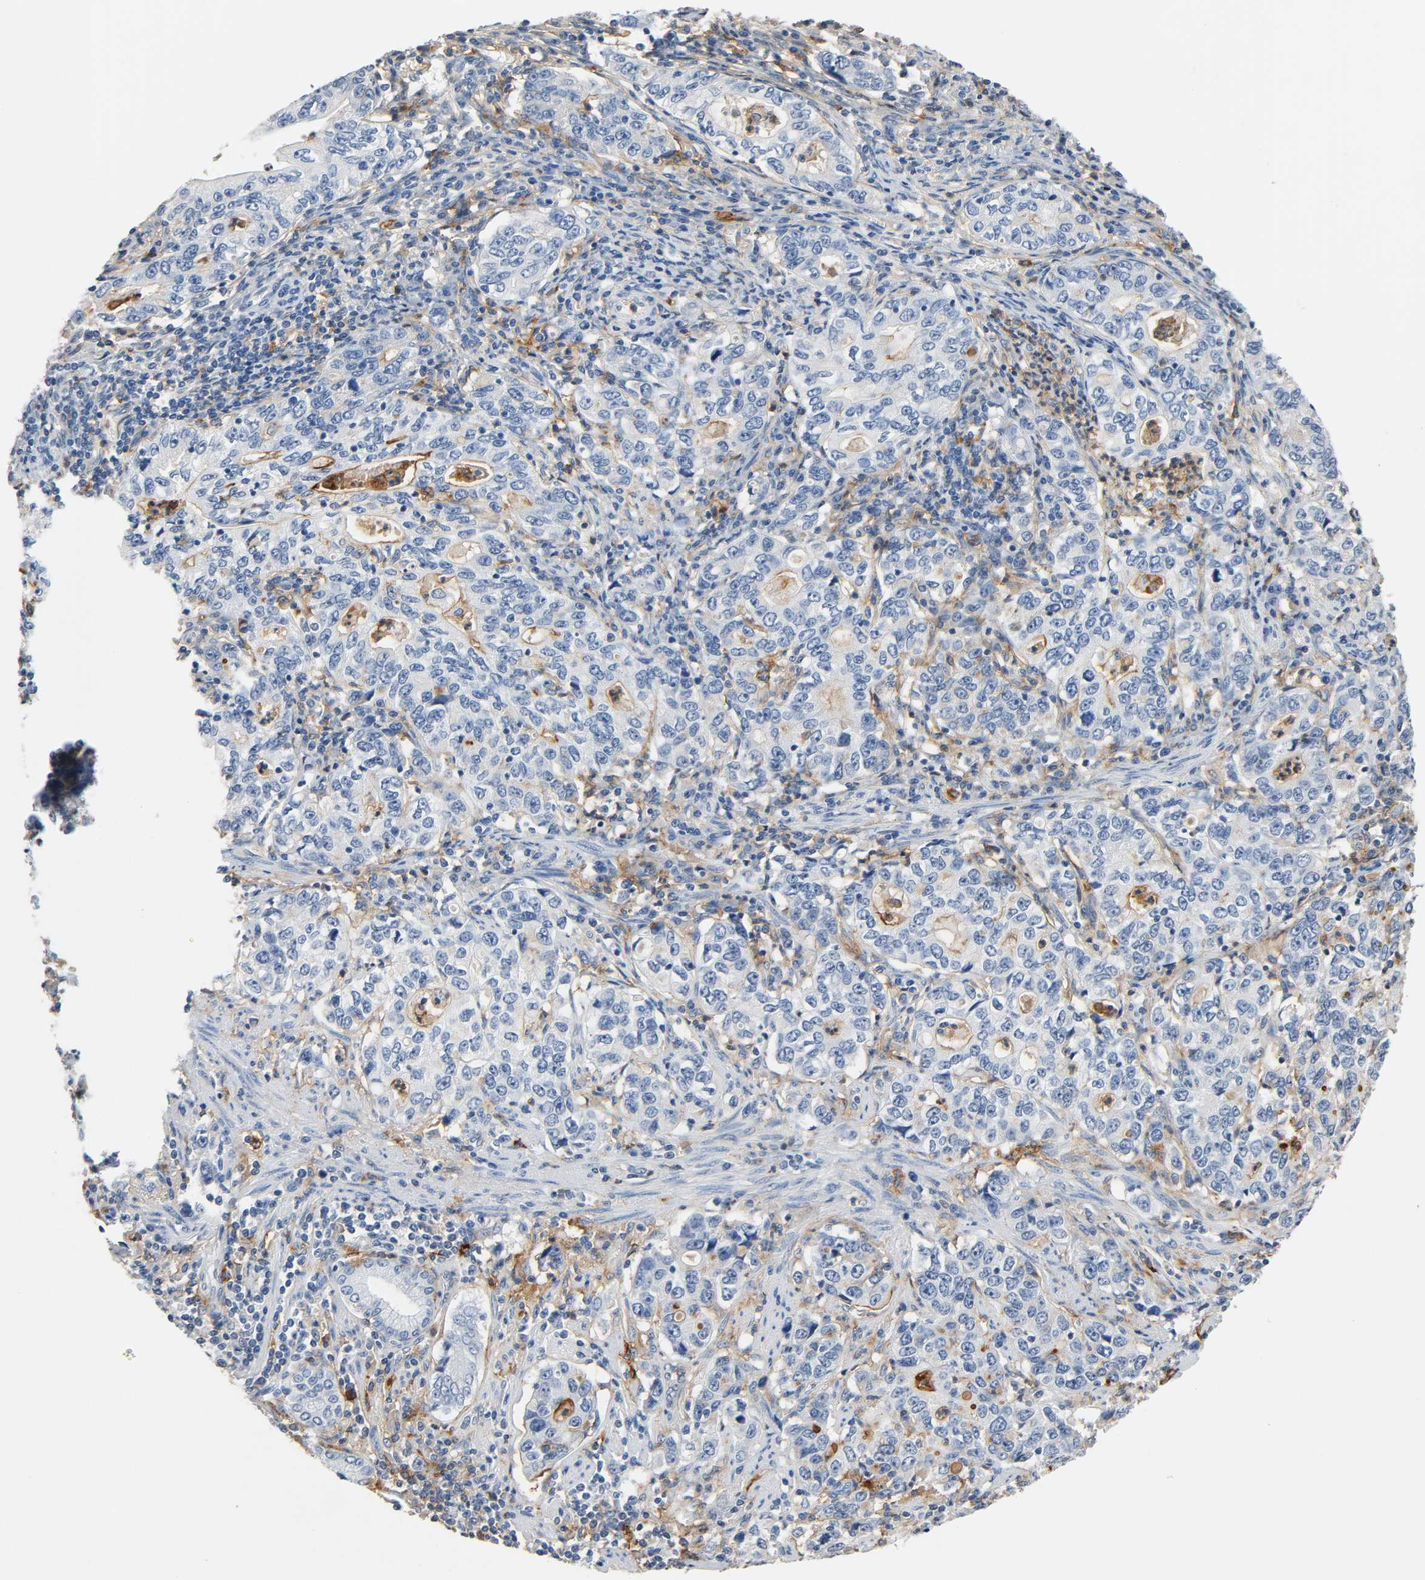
{"staining": {"intensity": "moderate", "quantity": "<25%", "location": "cytoplasmic/membranous"}, "tissue": "stomach cancer", "cell_type": "Tumor cells", "image_type": "cancer", "snomed": [{"axis": "morphology", "description": "Adenocarcinoma, NOS"}, {"axis": "topography", "description": "Stomach, lower"}], "caption": "Approximately <25% of tumor cells in stomach adenocarcinoma show moderate cytoplasmic/membranous protein staining as visualized by brown immunohistochemical staining.", "gene": "ANPEP", "patient": {"sex": "female", "age": 72}}